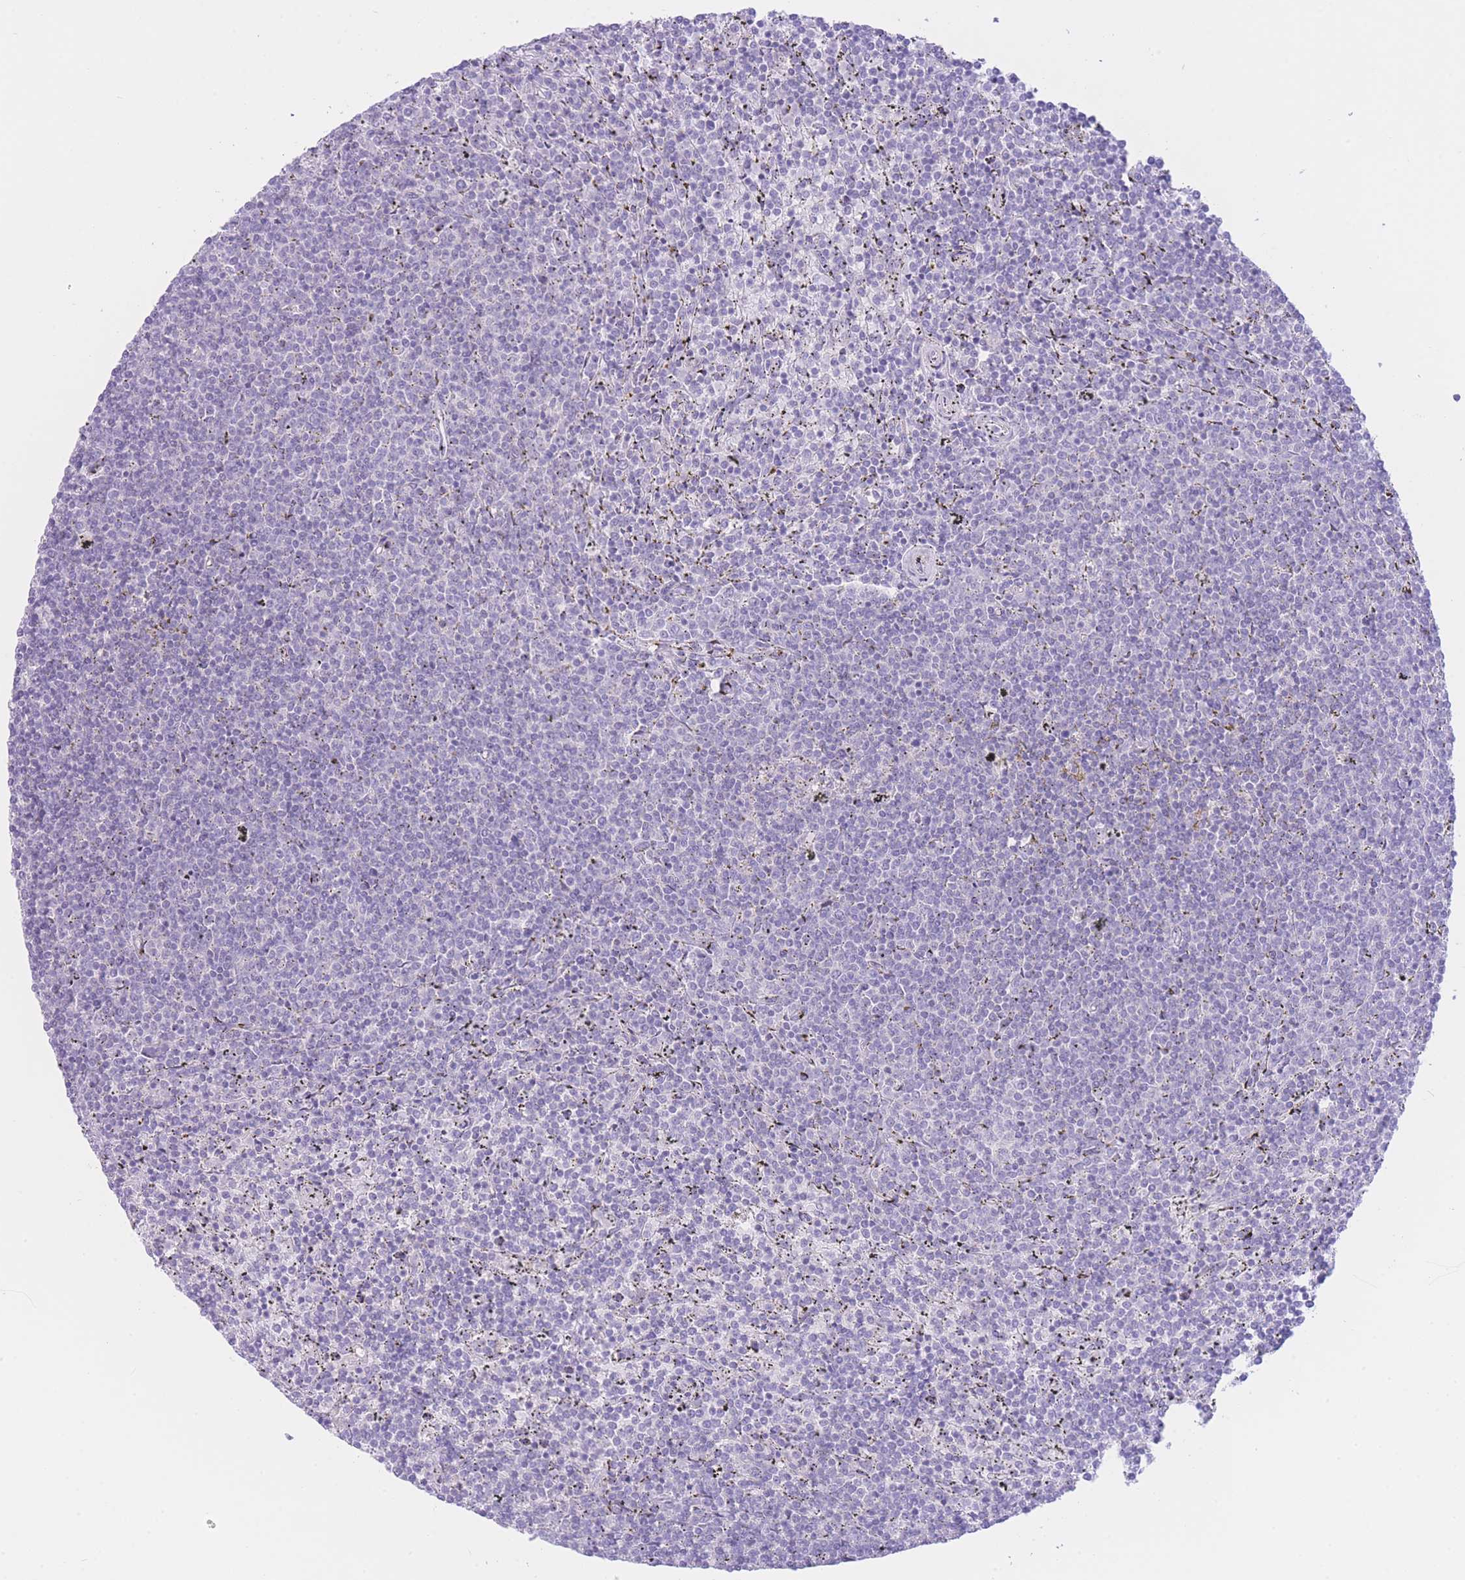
{"staining": {"intensity": "negative", "quantity": "none", "location": "none"}, "tissue": "lymphoma", "cell_type": "Tumor cells", "image_type": "cancer", "snomed": [{"axis": "morphology", "description": "Malignant lymphoma, non-Hodgkin's type, Low grade"}, {"axis": "topography", "description": "Spleen"}], "caption": "Tumor cells show no significant protein staining in low-grade malignant lymphoma, non-Hodgkin's type.", "gene": "ZNF212", "patient": {"sex": "female", "age": 50}}